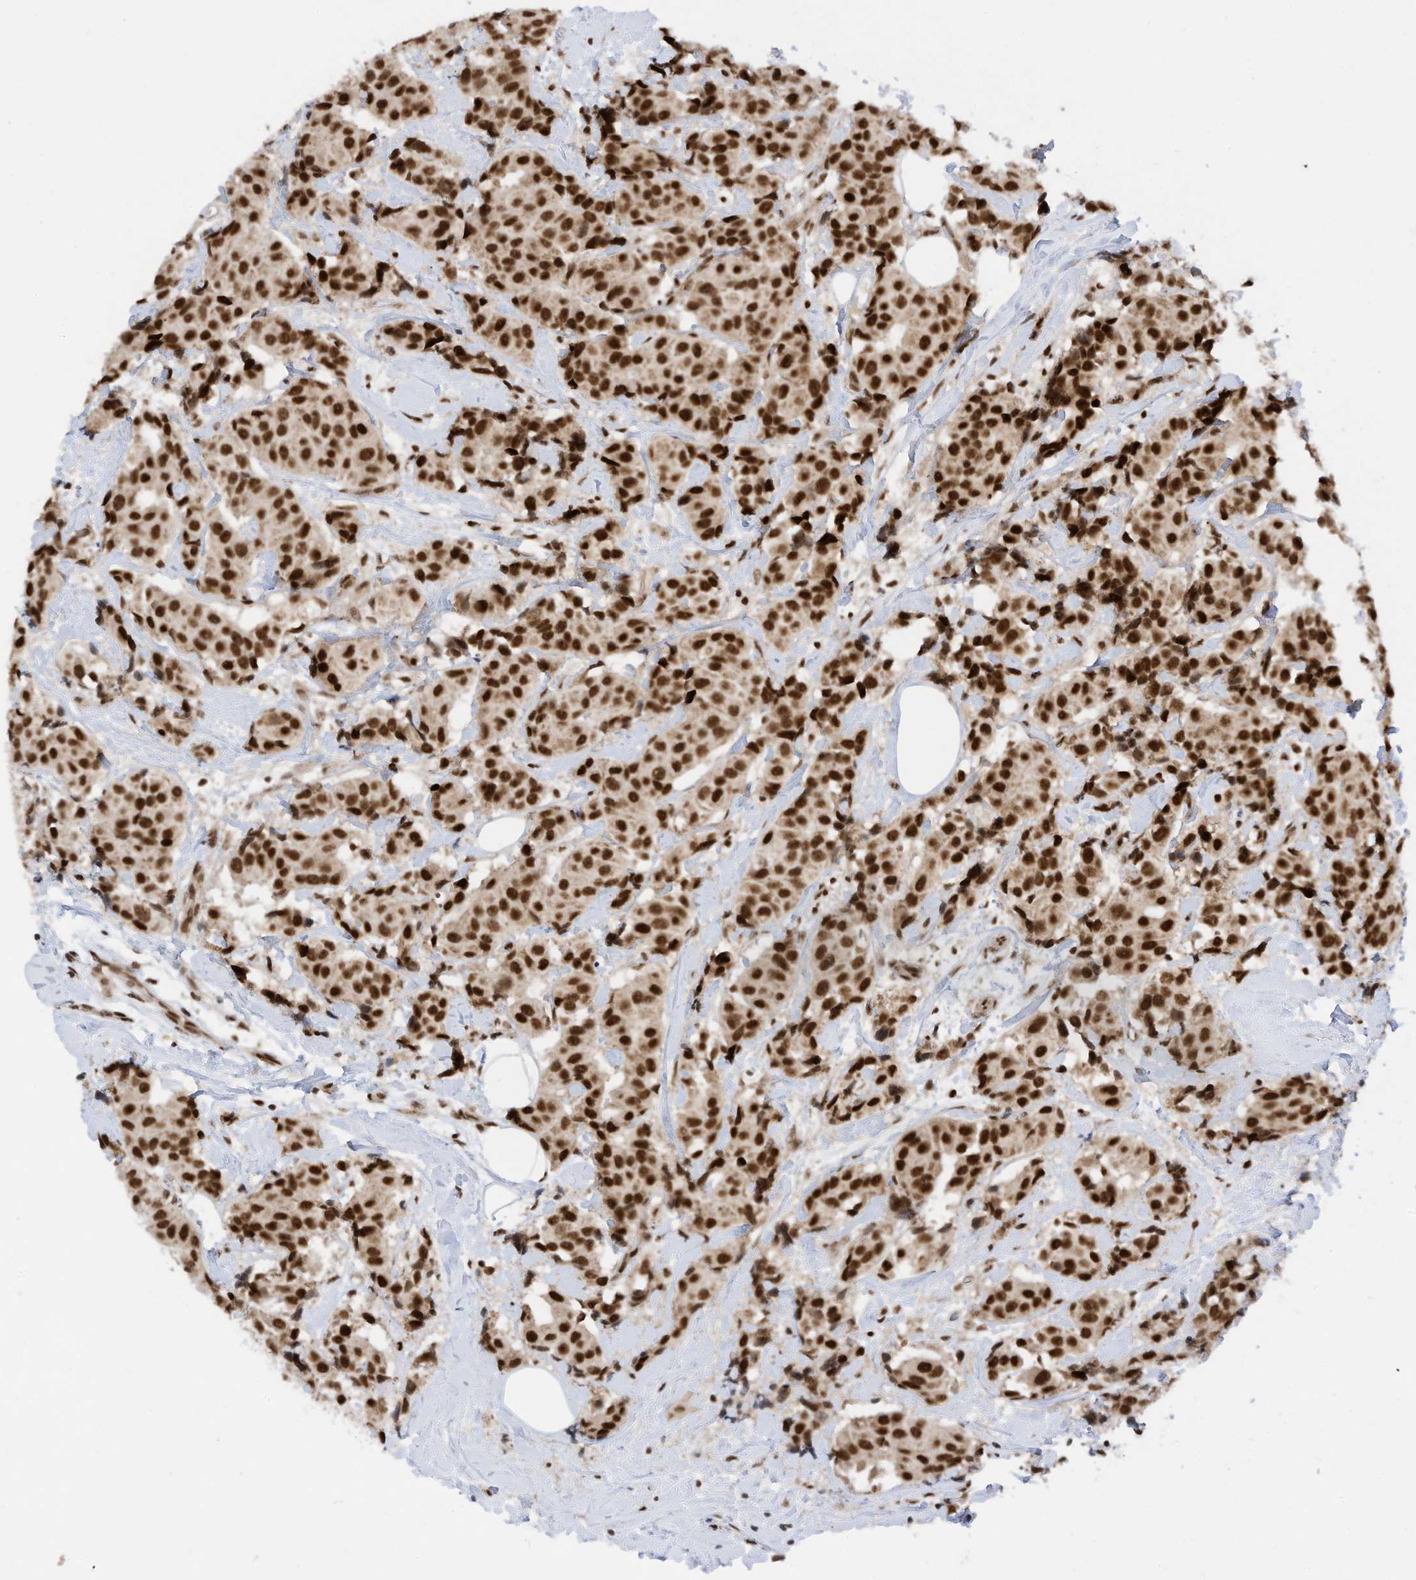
{"staining": {"intensity": "strong", "quantity": ">75%", "location": "nuclear"}, "tissue": "breast cancer", "cell_type": "Tumor cells", "image_type": "cancer", "snomed": [{"axis": "morphology", "description": "Normal tissue, NOS"}, {"axis": "morphology", "description": "Duct carcinoma"}, {"axis": "topography", "description": "Breast"}], "caption": "Immunohistochemical staining of human intraductal carcinoma (breast) exhibits strong nuclear protein positivity in about >75% of tumor cells.", "gene": "AURKAIP1", "patient": {"sex": "female", "age": 39}}